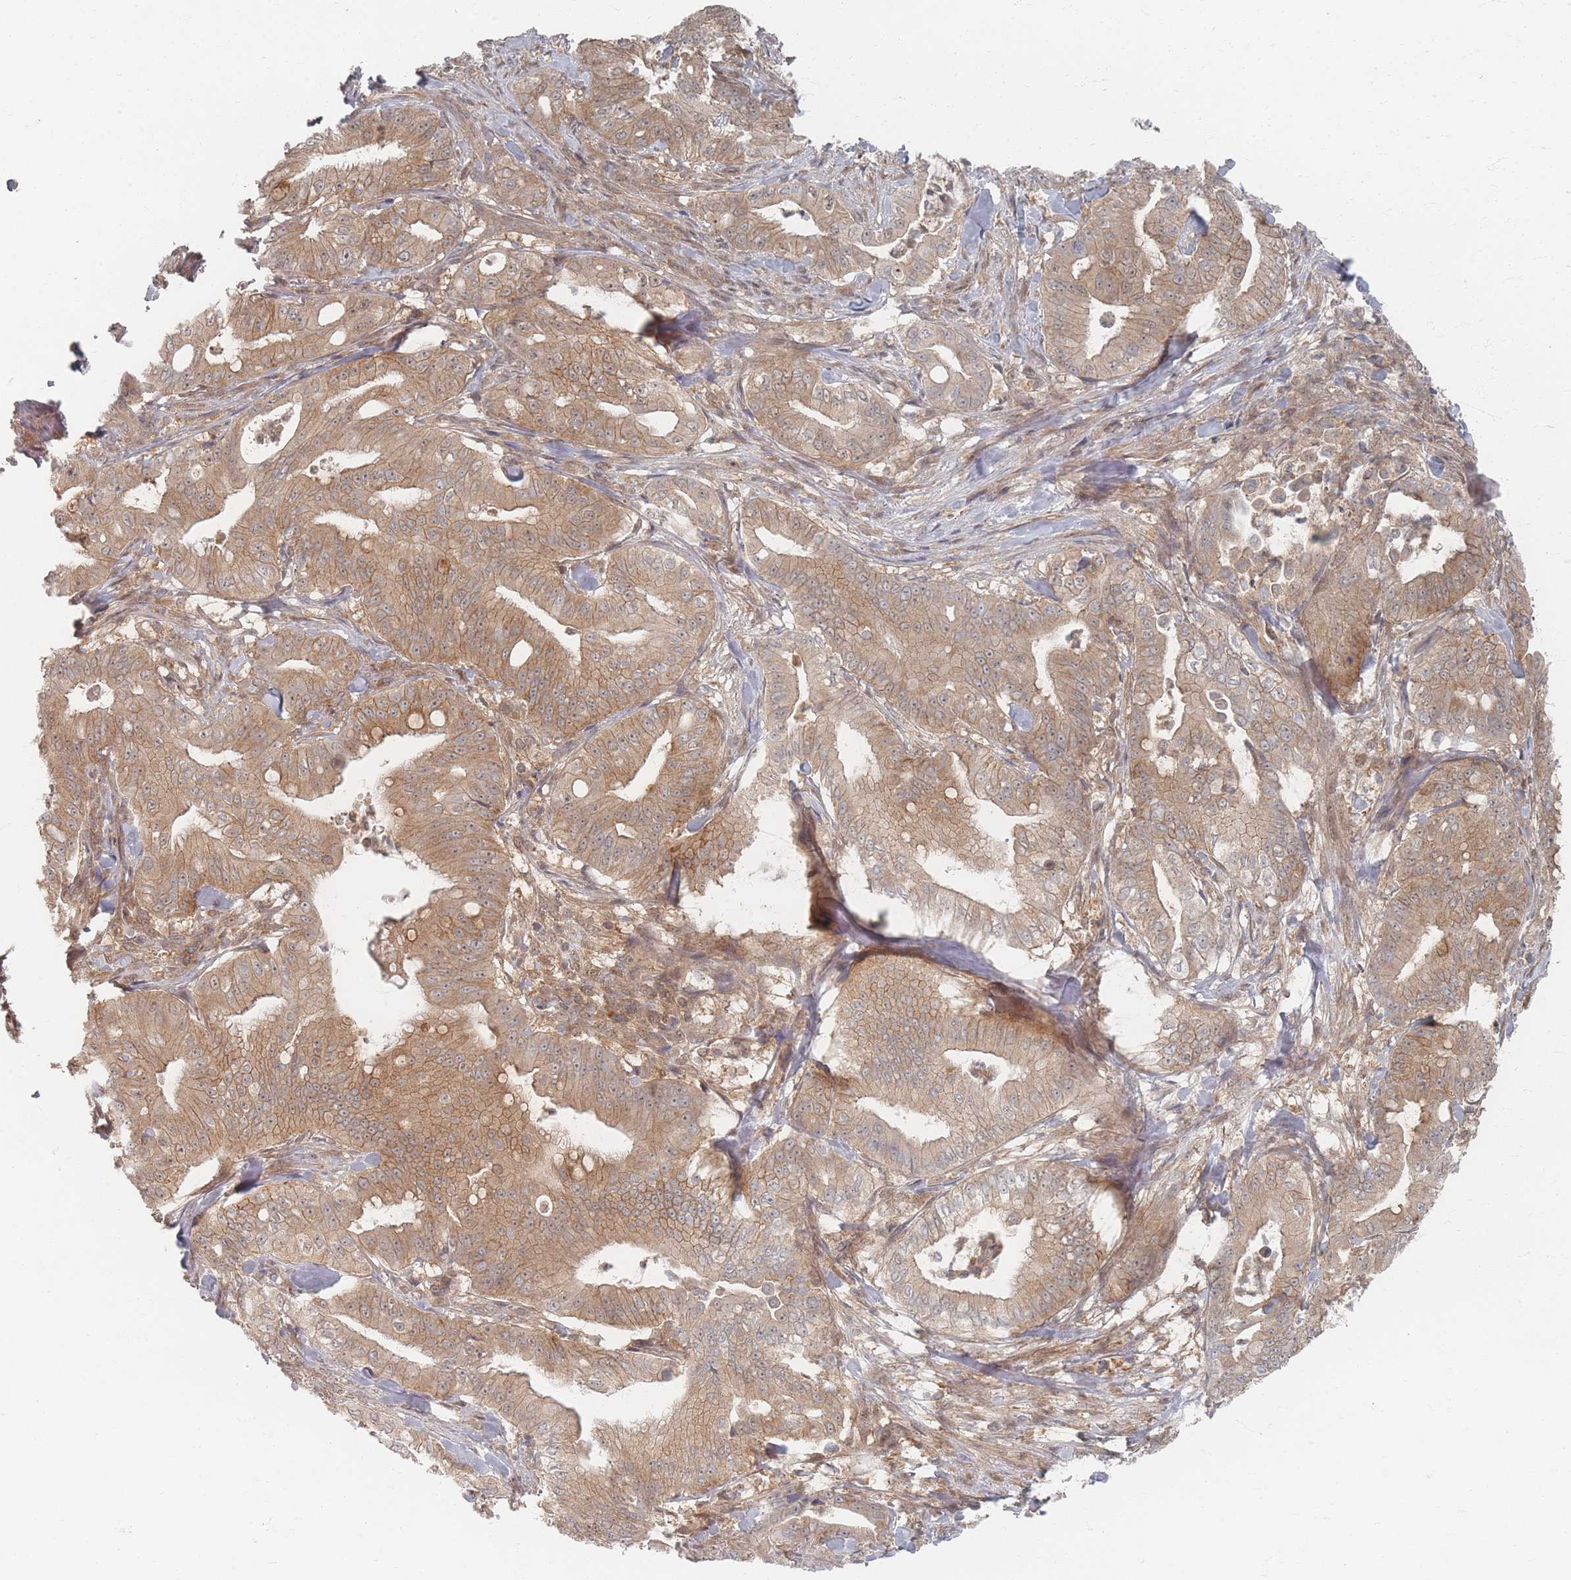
{"staining": {"intensity": "moderate", "quantity": ">75%", "location": "cytoplasmic/membranous"}, "tissue": "pancreatic cancer", "cell_type": "Tumor cells", "image_type": "cancer", "snomed": [{"axis": "morphology", "description": "Adenocarcinoma, NOS"}, {"axis": "topography", "description": "Pancreas"}], "caption": "Immunohistochemistry (DAB (3,3'-diaminobenzidine)) staining of human adenocarcinoma (pancreatic) exhibits moderate cytoplasmic/membranous protein staining in approximately >75% of tumor cells.", "gene": "PSMD9", "patient": {"sex": "male", "age": 71}}